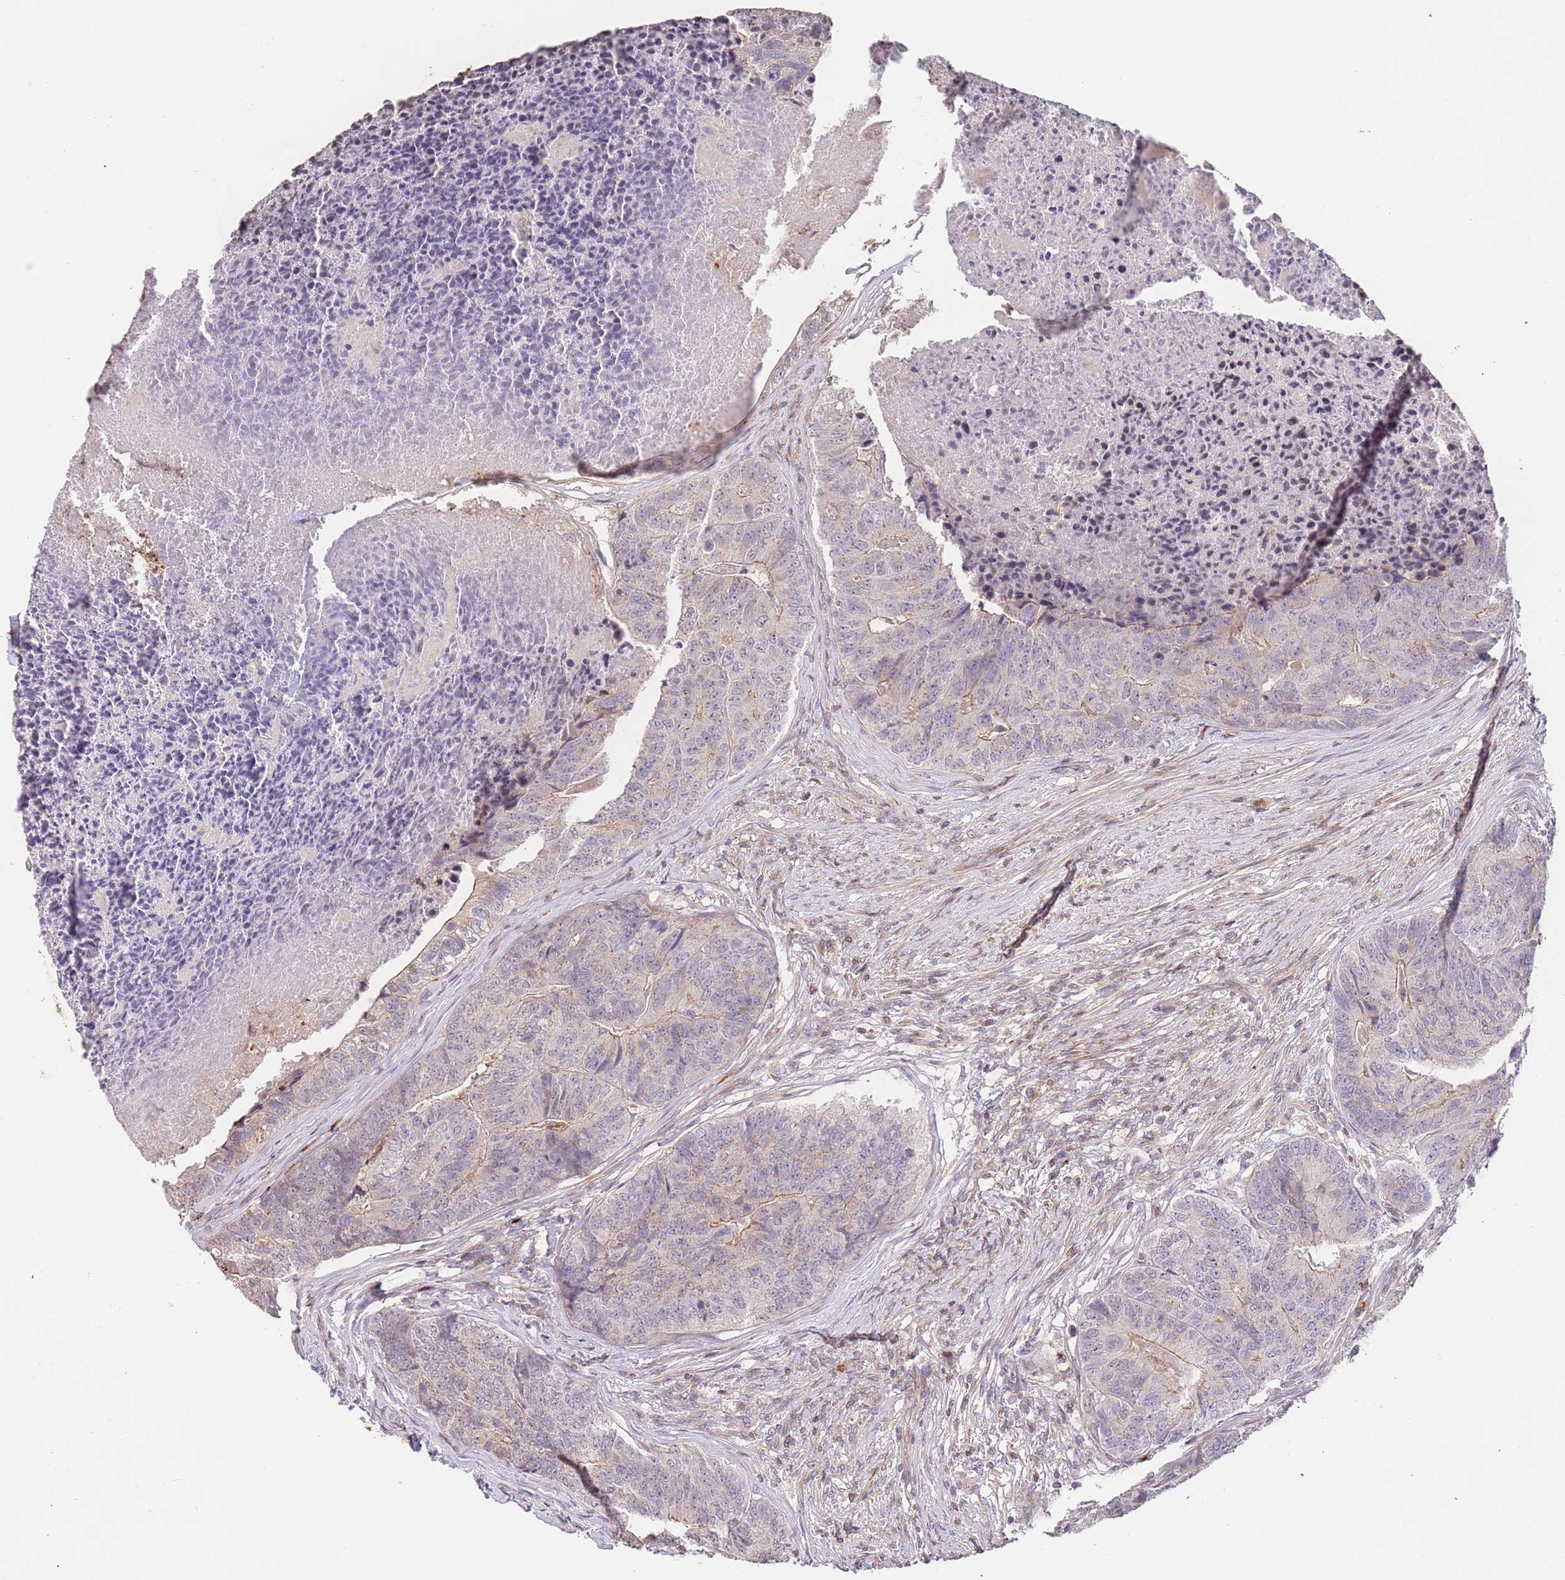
{"staining": {"intensity": "moderate", "quantity": "<25%", "location": "cytoplasmic/membranous"}, "tissue": "colorectal cancer", "cell_type": "Tumor cells", "image_type": "cancer", "snomed": [{"axis": "morphology", "description": "Adenocarcinoma, NOS"}, {"axis": "topography", "description": "Colon"}], "caption": "Tumor cells reveal moderate cytoplasmic/membranous expression in approximately <25% of cells in colorectal adenocarcinoma.", "gene": "SLC16A4", "patient": {"sex": "female", "age": 67}}